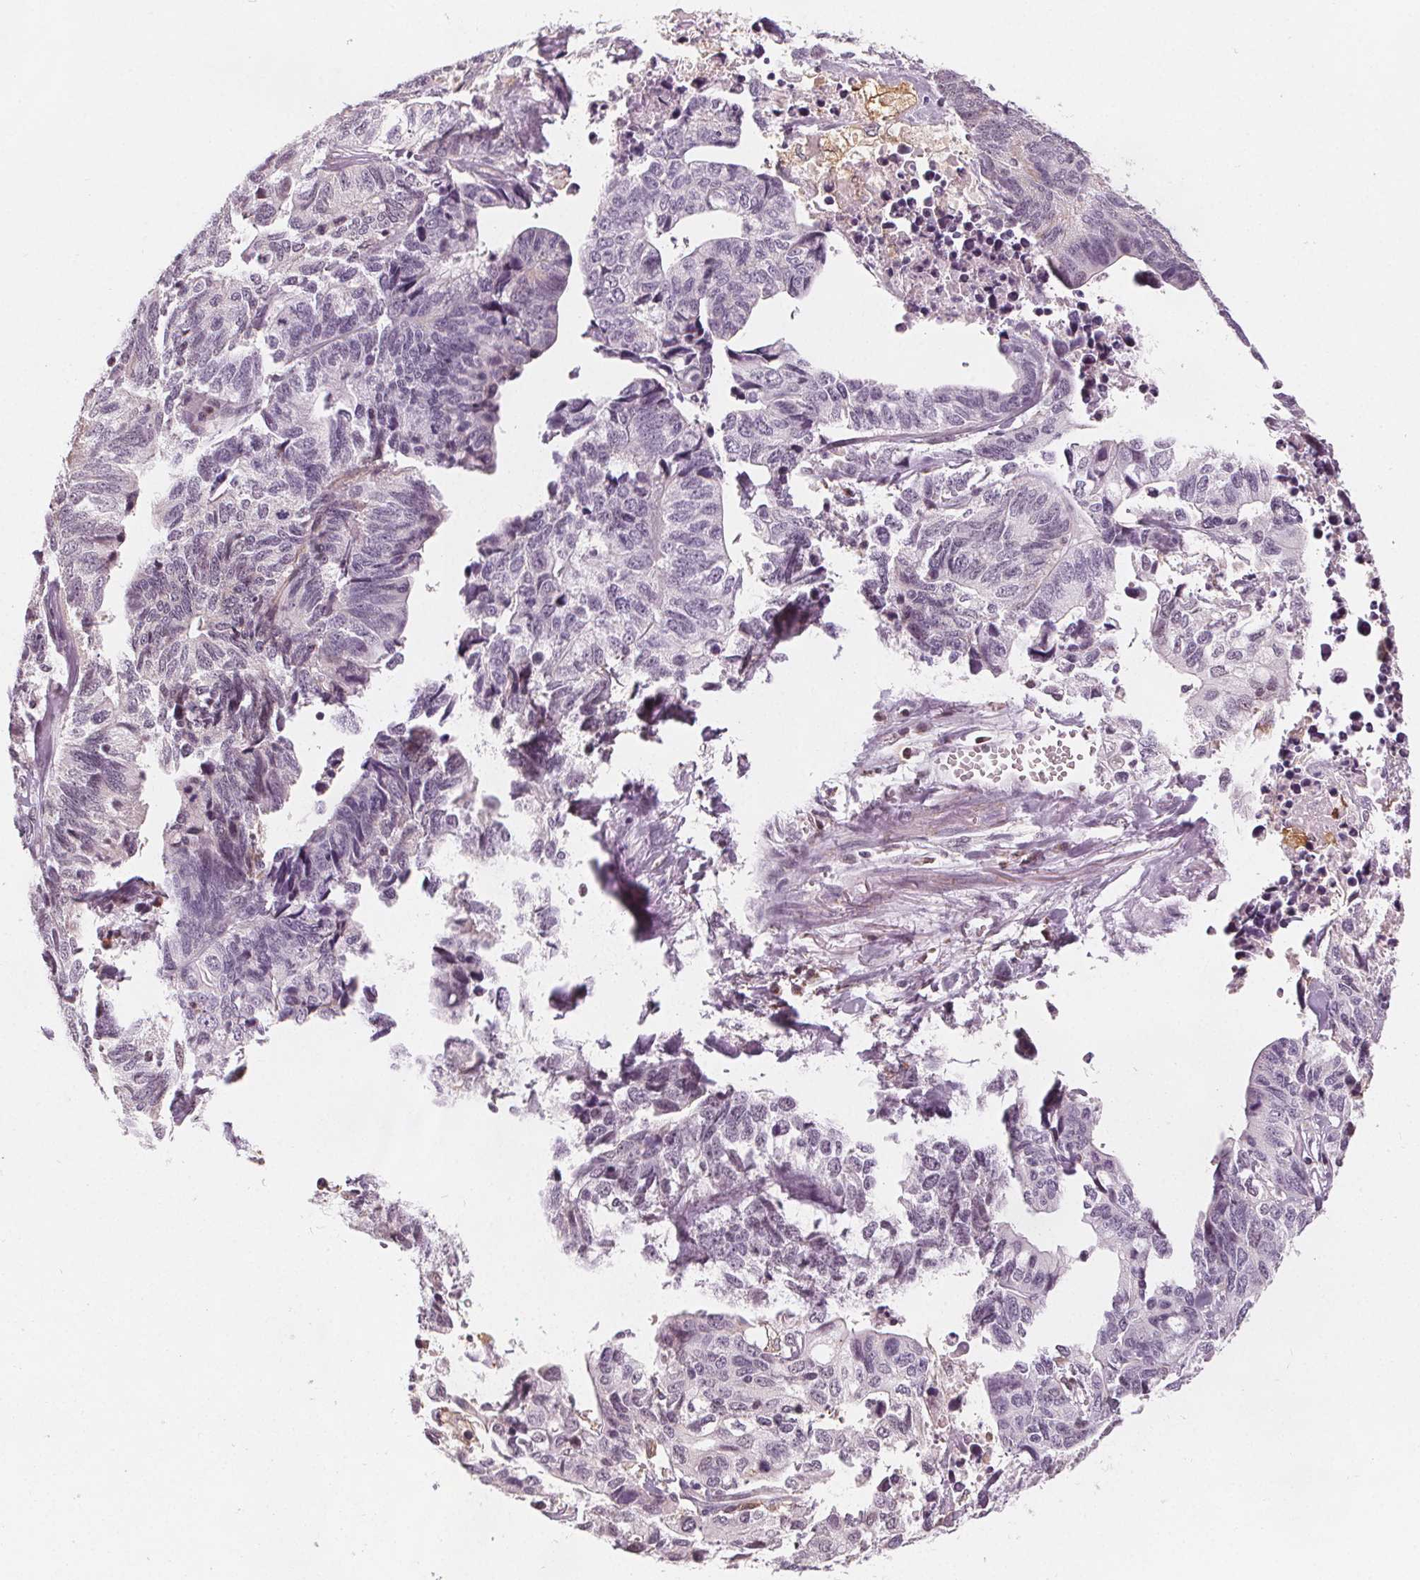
{"staining": {"intensity": "negative", "quantity": "none", "location": "none"}, "tissue": "stomach cancer", "cell_type": "Tumor cells", "image_type": "cancer", "snomed": [{"axis": "morphology", "description": "Adenocarcinoma, NOS"}, {"axis": "topography", "description": "Stomach, upper"}], "caption": "High magnification brightfield microscopy of stomach cancer stained with DAB (brown) and counterstained with hematoxylin (blue): tumor cells show no significant positivity.", "gene": "DPM2", "patient": {"sex": "female", "age": 67}}